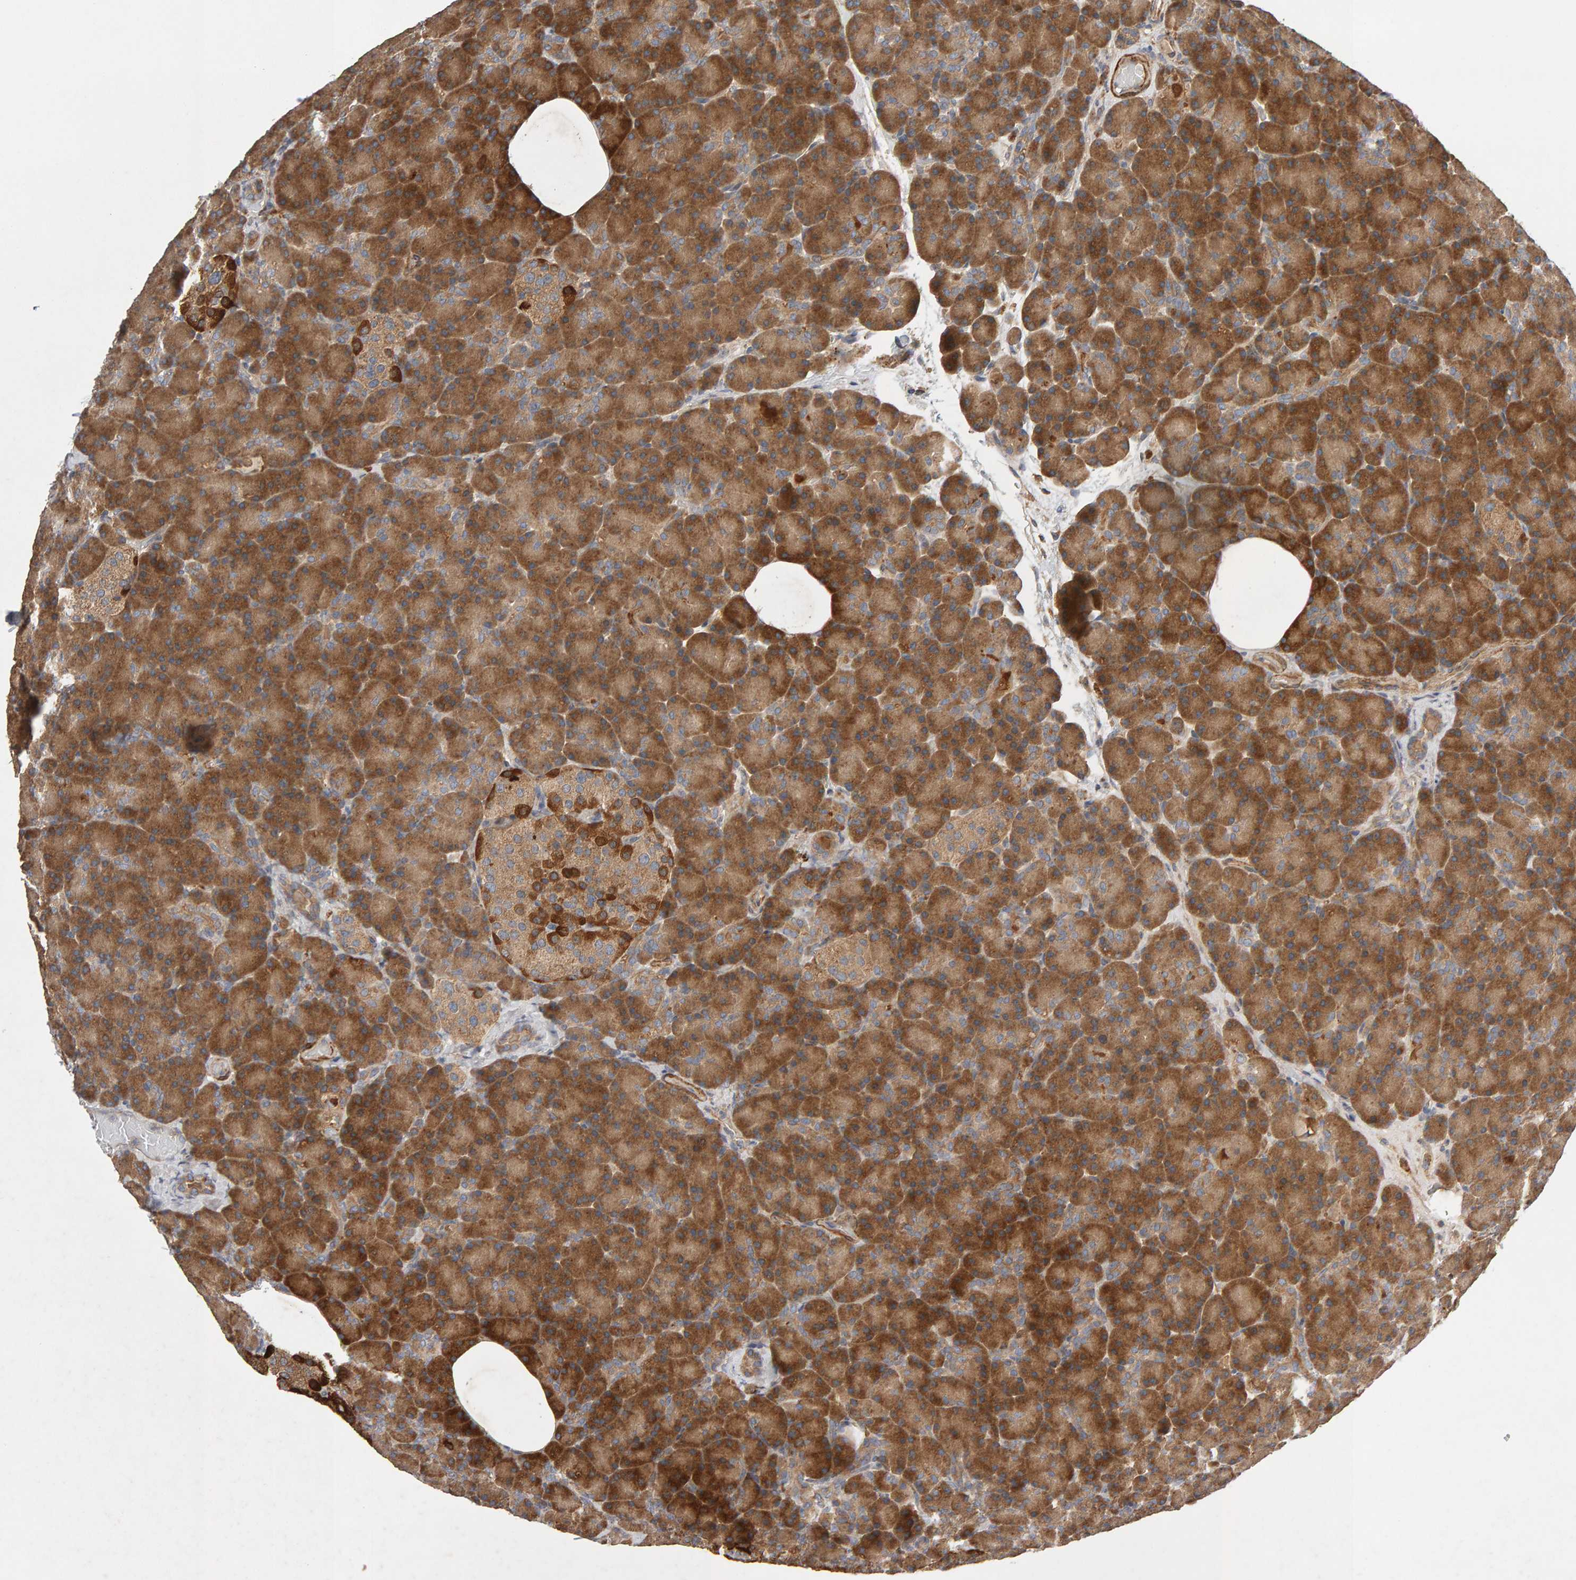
{"staining": {"intensity": "strong", "quantity": ">75%", "location": "cytoplasmic/membranous"}, "tissue": "pancreas", "cell_type": "Exocrine glandular cells", "image_type": "normal", "snomed": [{"axis": "morphology", "description": "Normal tissue, NOS"}, {"axis": "topography", "description": "Pancreas"}], "caption": "Immunohistochemistry (IHC) histopathology image of benign pancreas: human pancreas stained using IHC displays high levels of strong protein expression localized specifically in the cytoplasmic/membranous of exocrine glandular cells, appearing as a cytoplasmic/membranous brown color.", "gene": "RNF19A", "patient": {"sex": "female", "age": 43}}